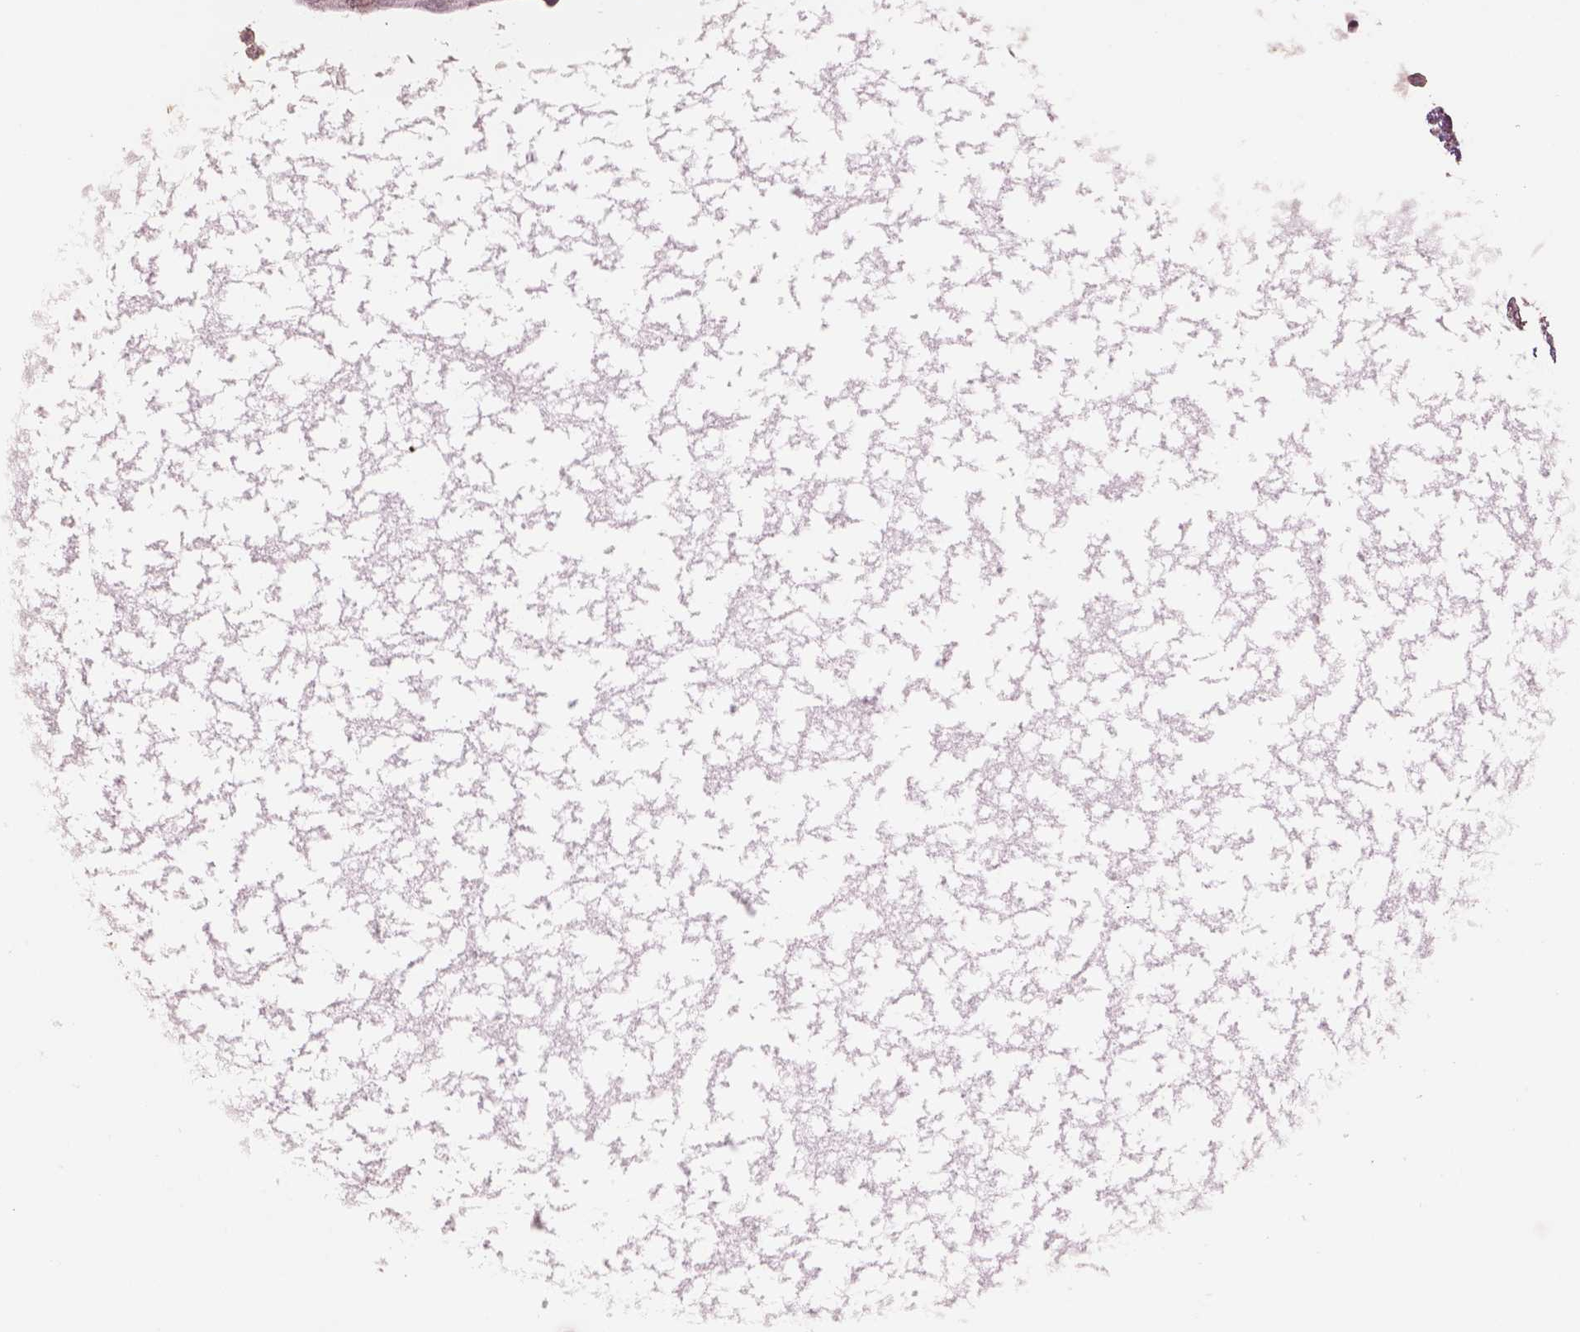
{"staining": {"intensity": "negative", "quantity": "none", "location": "none"}, "tissue": "testis cancer", "cell_type": "Tumor cells", "image_type": "cancer", "snomed": [{"axis": "morphology", "description": "Carcinoma, Embryonal, NOS"}, {"axis": "topography", "description": "Testis"}], "caption": "A micrograph of testis embryonal carcinoma stained for a protein displays no brown staining in tumor cells. (DAB (3,3'-diaminobenzidine) immunohistochemistry (IHC) with hematoxylin counter stain).", "gene": "LIN7A", "patient": {"sex": "male", "age": 26}}